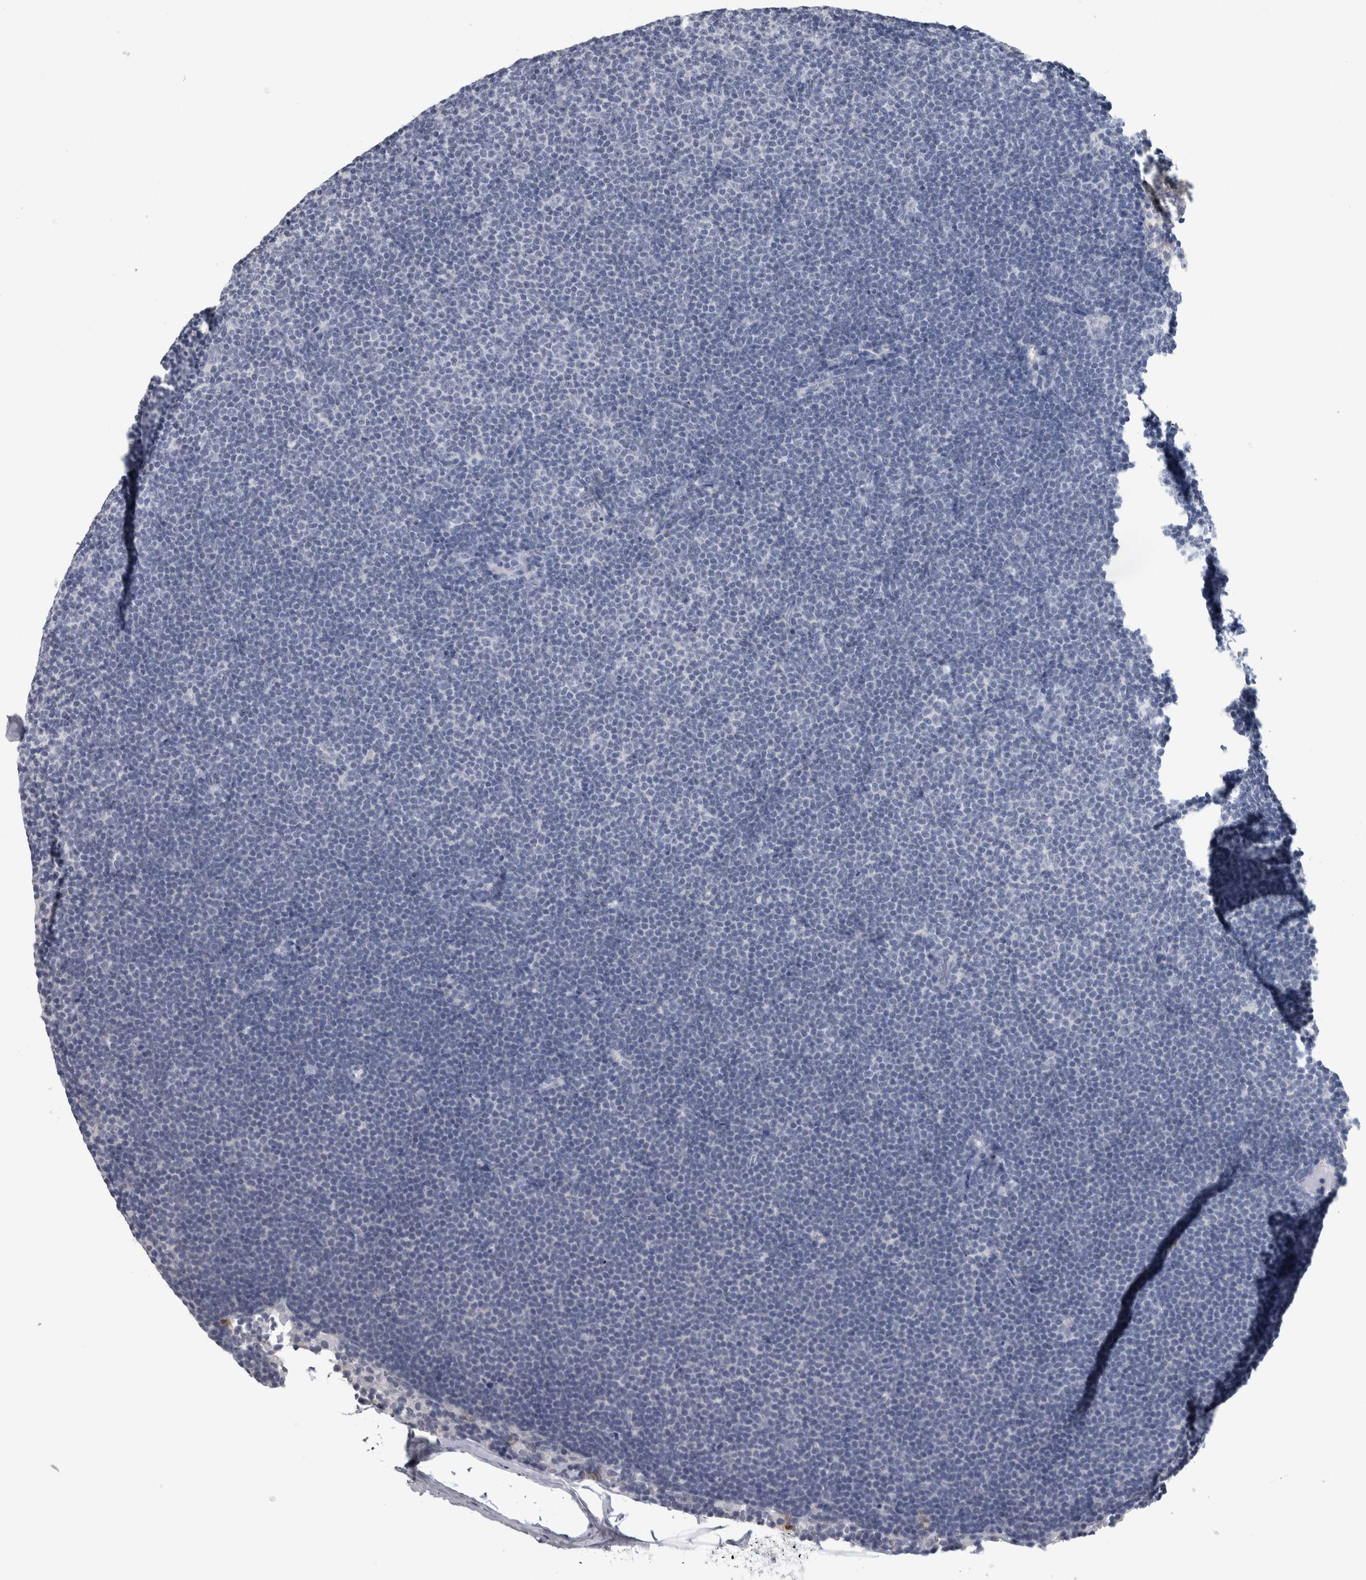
{"staining": {"intensity": "negative", "quantity": "none", "location": "none"}, "tissue": "lymphoma", "cell_type": "Tumor cells", "image_type": "cancer", "snomed": [{"axis": "morphology", "description": "Malignant lymphoma, non-Hodgkin's type, Low grade"}, {"axis": "topography", "description": "Lymph node"}], "caption": "Immunohistochemical staining of lymphoma displays no significant positivity in tumor cells. (Brightfield microscopy of DAB immunohistochemistry (IHC) at high magnification).", "gene": "CDH17", "patient": {"sex": "female", "age": 53}}